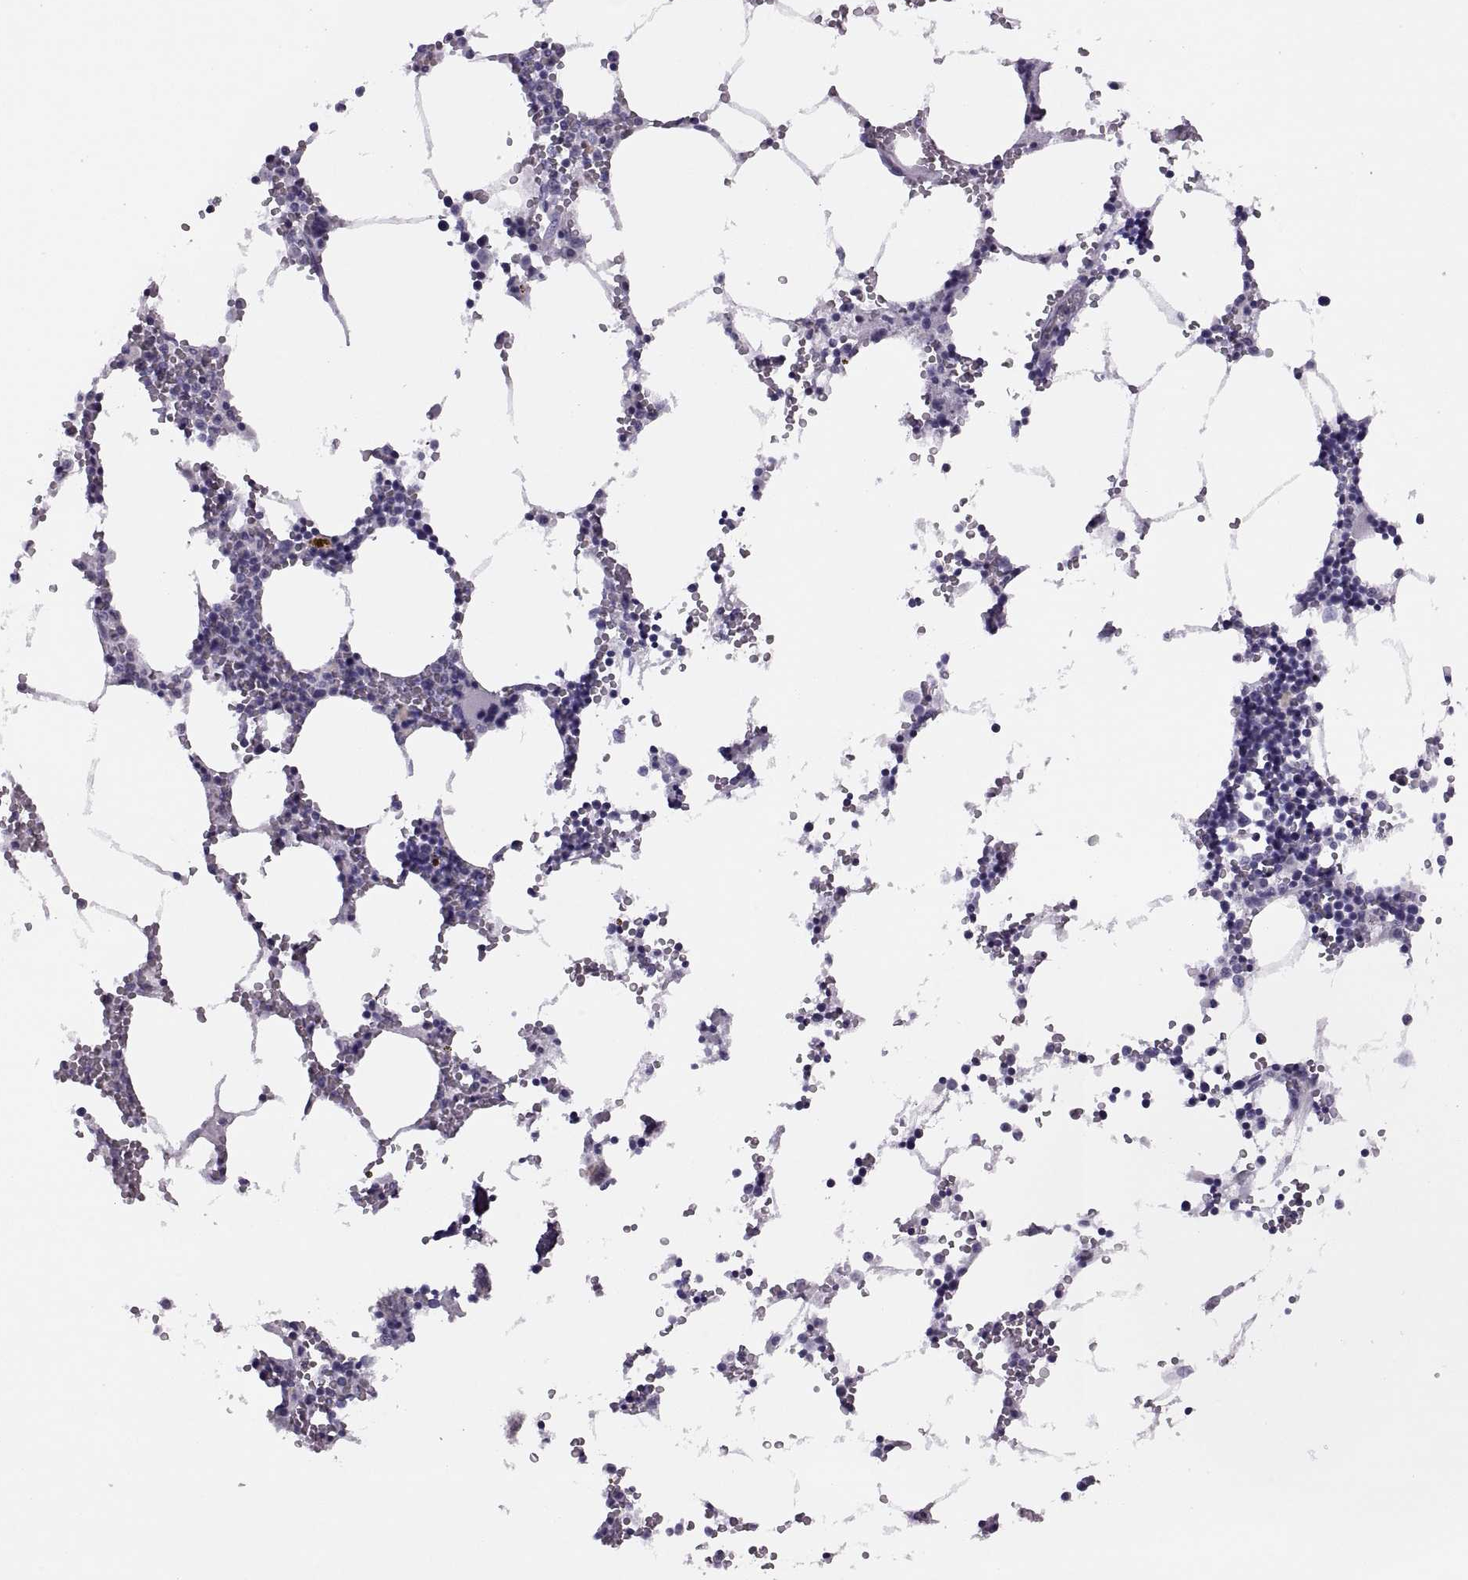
{"staining": {"intensity": "negative", "quantity": "none", "location": "none"}, "tissue": "bone marrow", "cell_type": "Hematopoietic cells", "image_type": "normal", "snomed": [{"axis": "morphology", "description": "Normal tissue, NOS"}, {"axis": "topography", "description": "Bone marrow"}], "caption": "Immunohistochemistry (IHC) of benign bone marrow exhibits no positivity in hematopoietic cells.", "gene": "FAM24A", "patient": {"sex": "male", "age": 54}}